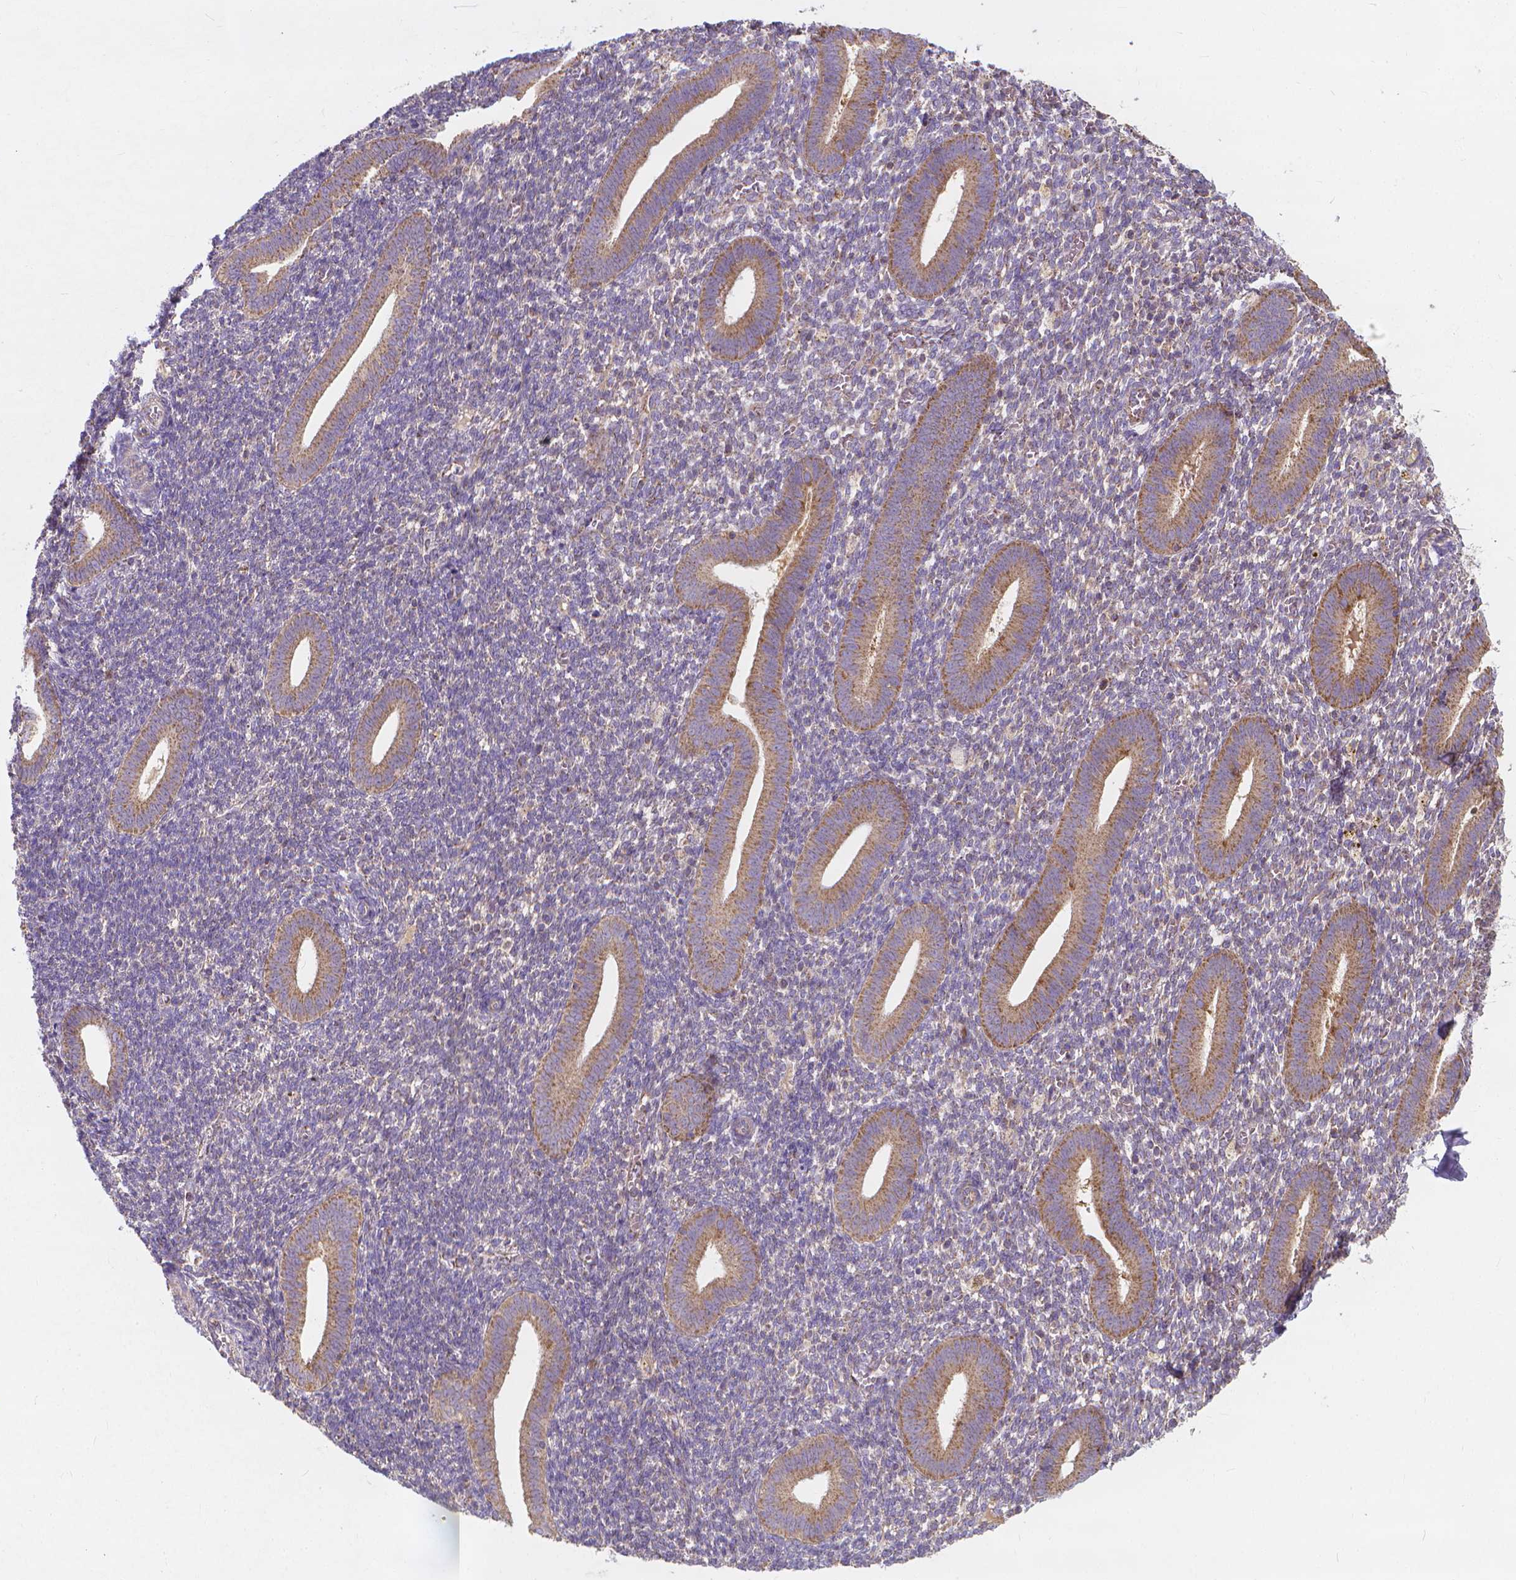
{"staining": {"intensity": "weak", "quantity": "<25%", "location": "cytoplasmic/membranous"}, "tissue": "endometrium", "cell_type": "Cells in endometrial stroma", "image_type": "normal", "snomed": [{"axis": "morphology", "description": "Normal tissue, NOS"}, {"axis": "topography", "description": "Endometrium"}], "caption": "High magnification brightfield microscopy of benign endometrium stained with DAB (brown) and counterstained with hematoxylin (blue): cells in endometrial stroma show no significant staining. (DAB (3,3'-diaminobenzidine) IHC with hematoxylin counter stain).", "gene": "SNCAIP", "patient": {"sex": "female", "age": 25}}